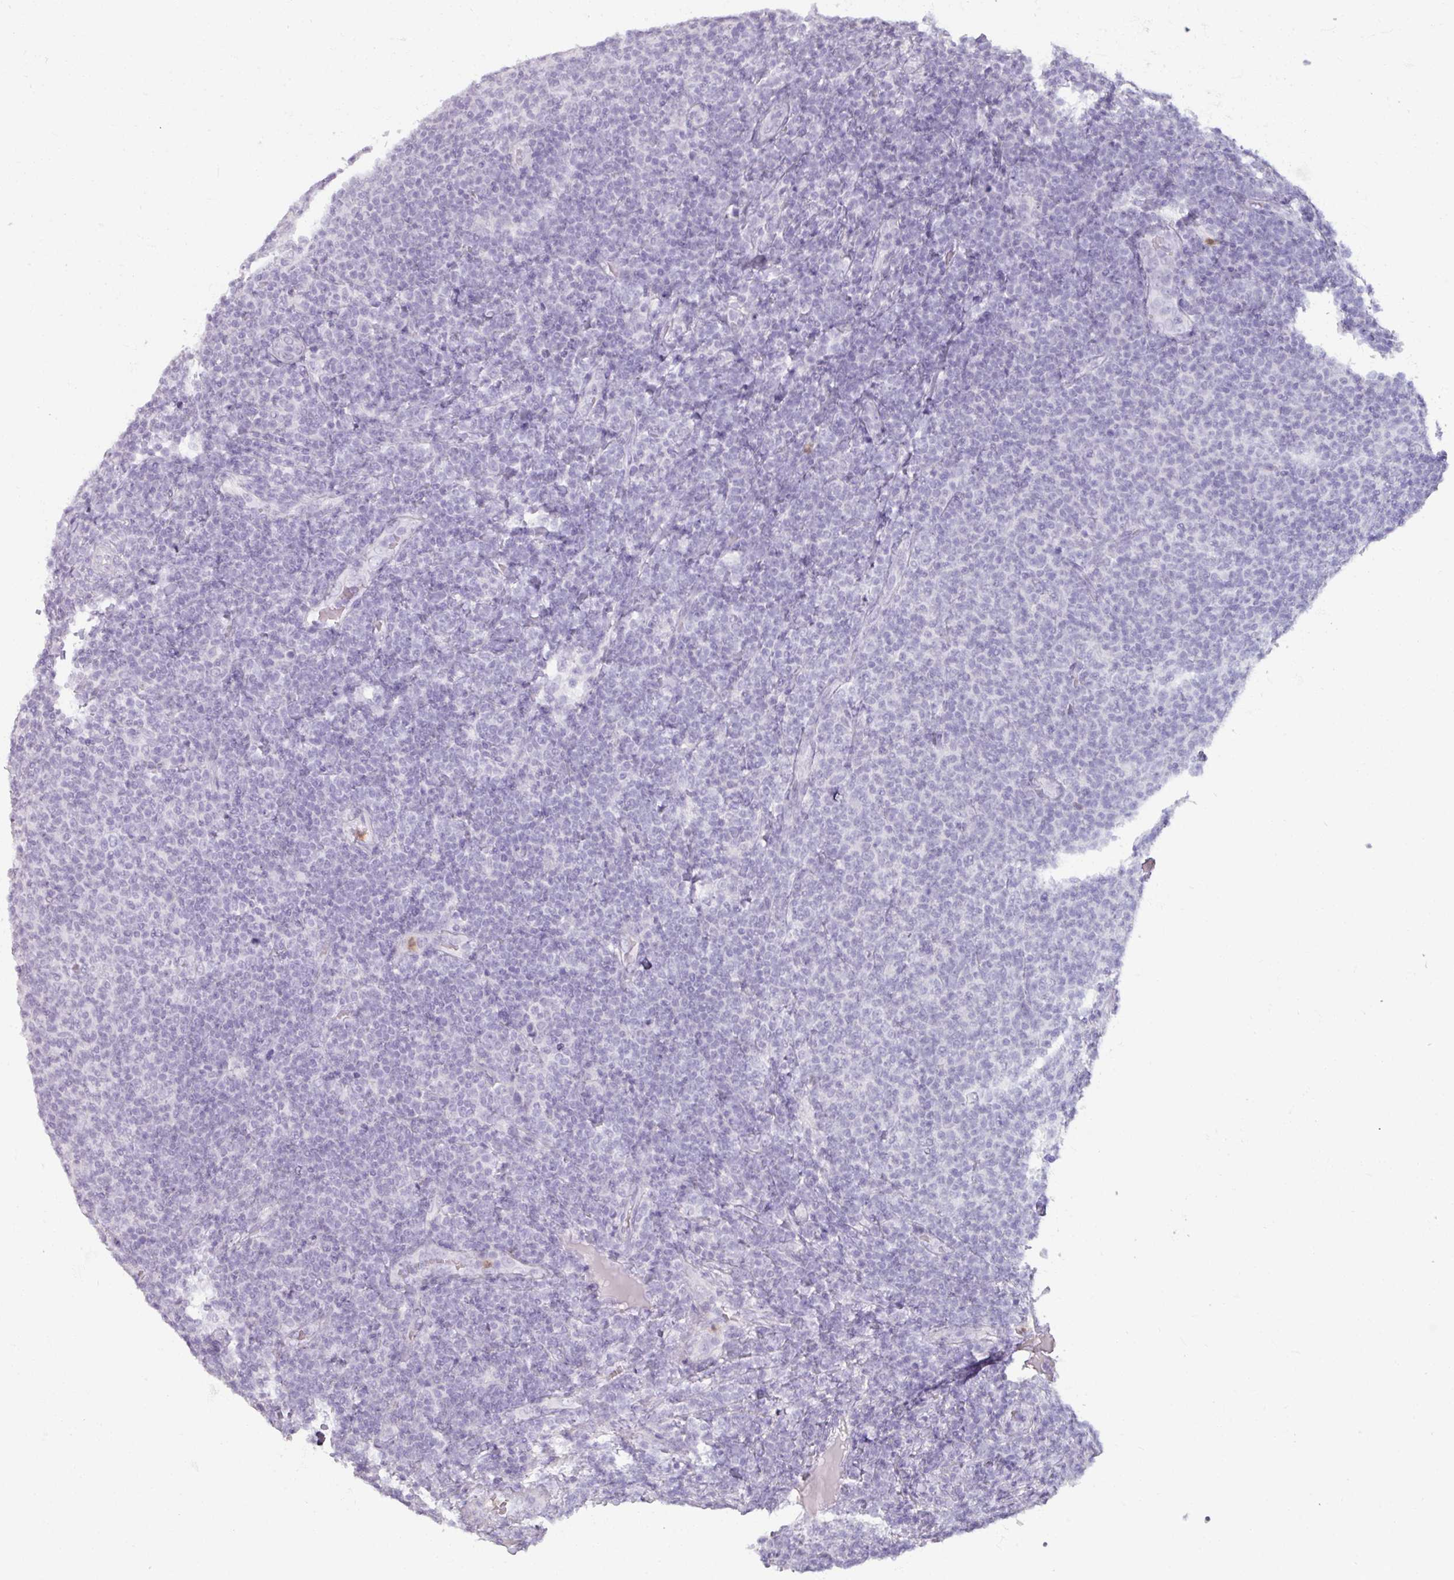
{"staining": {"intensity": "negative", "quantity": "none", "location": "none"}, "tissue": "lymphoma", "cell_type": "Tumor cells", "image_type": "cancer", "snomed": [{"axis": "morphology", "description": "Malignant lymphoma, non-Hodgkin's type, Low grade"}, {"axis": "topography", "description": "Lymph node"}], "caption": "Immunohistochemical staining of human lymphoma exhibits no significant expression in tumor cells. (DAB IHC visualized using brightfield microscopy, high magnification).", "gene": "ARG1", "patient": {"sex": "male", "age": 66}}